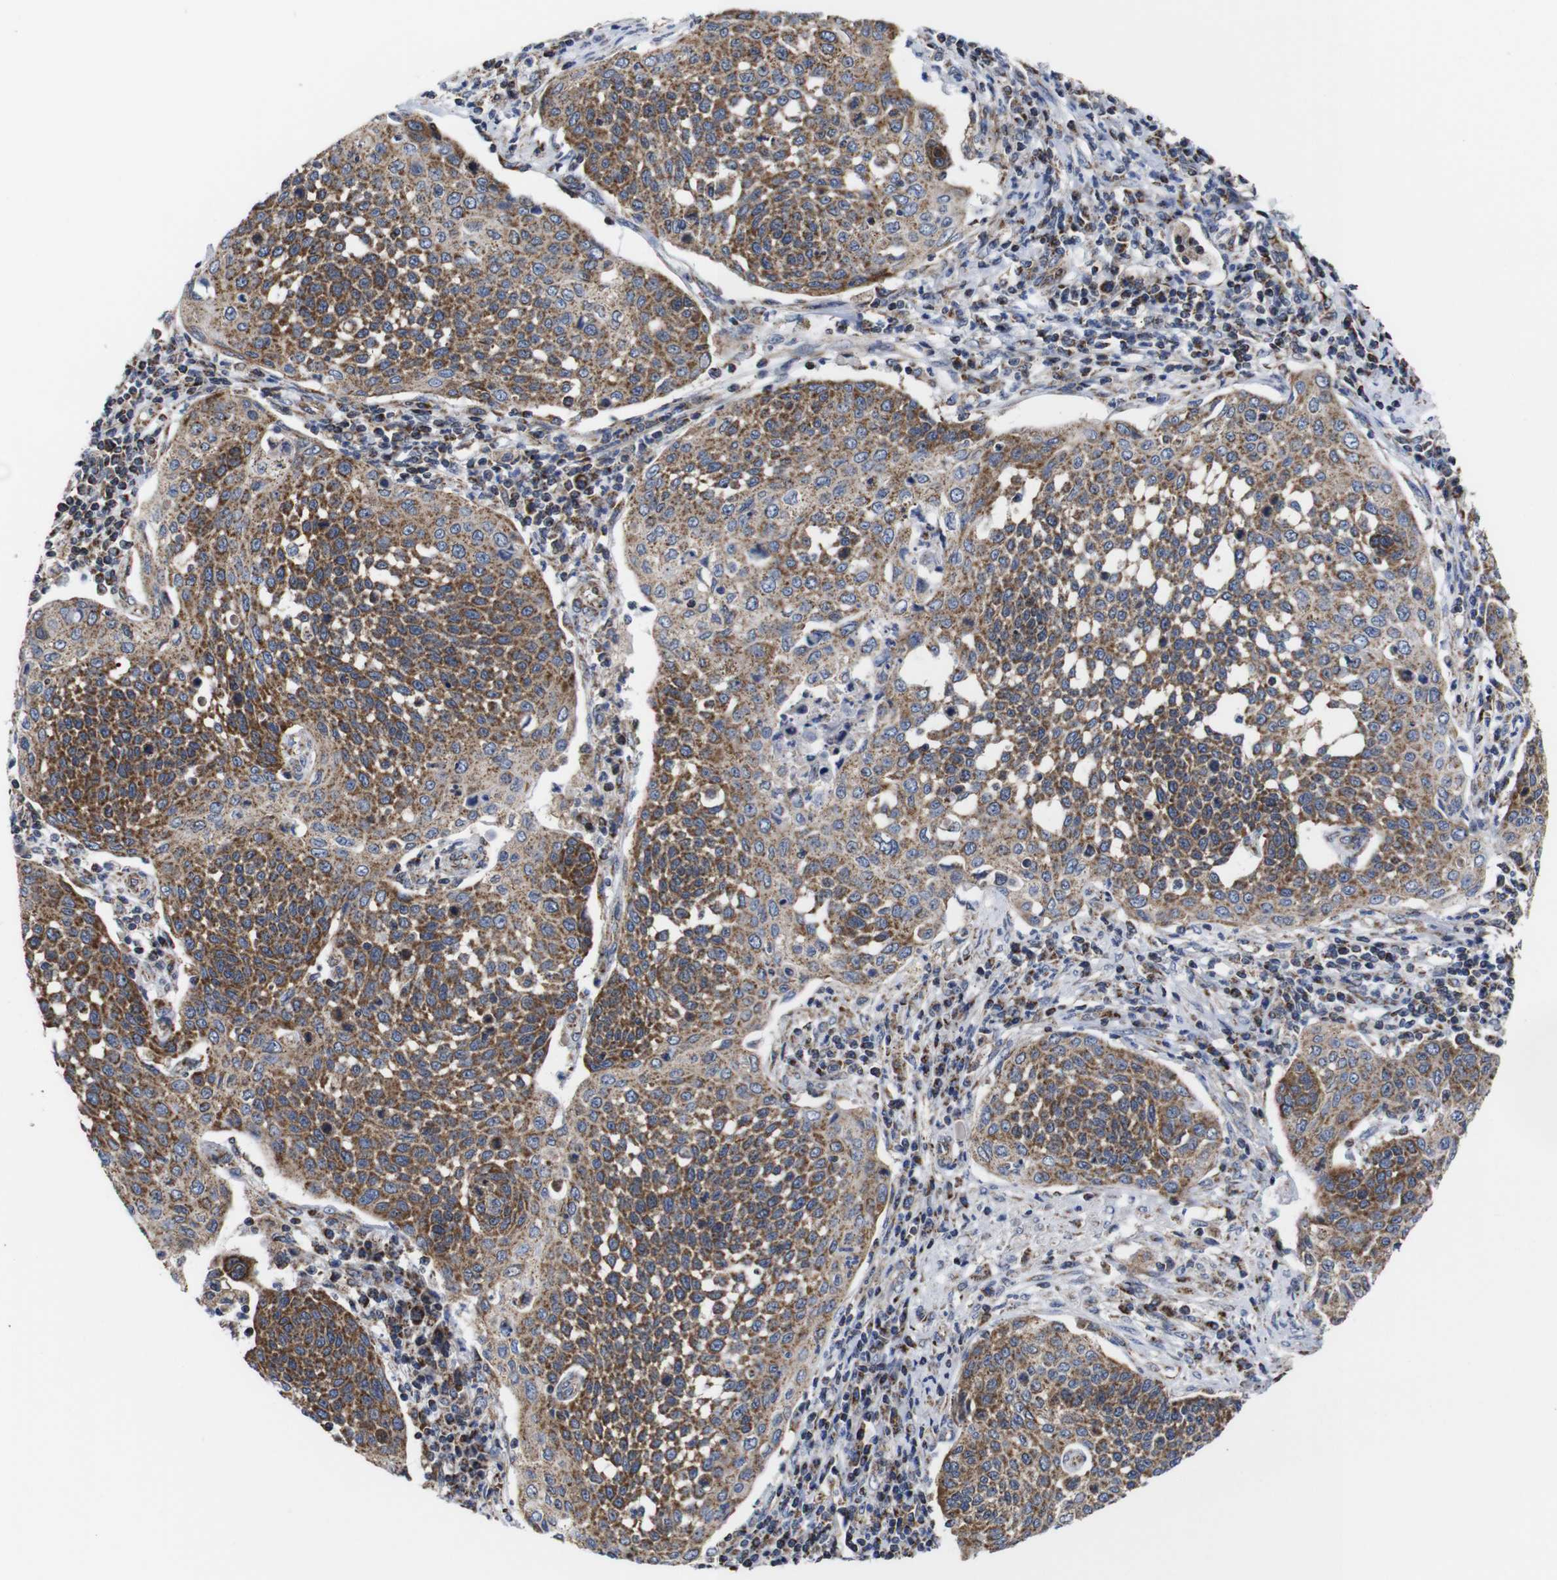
{"staining": {"intensity": "moderate", "quantity": ">75%", "location": "cytoplasmic/membranous"}, "tissue": "cervical cancer", "cell_type": "Tumor cells", "image_type": "cancer", "snomed": [{"axis": "morphology", "description": "Squamous cell carcinoma, NOS"}, {"axis": "topography", "description": "Cervix"}], "caption": "Cervical cancer tissue shows moderate cytoplasmic/membranous positivity in approximately >75% of tumor cells", "gene": "C17orf80", "patient": {"sex": "female", "age": 34}}